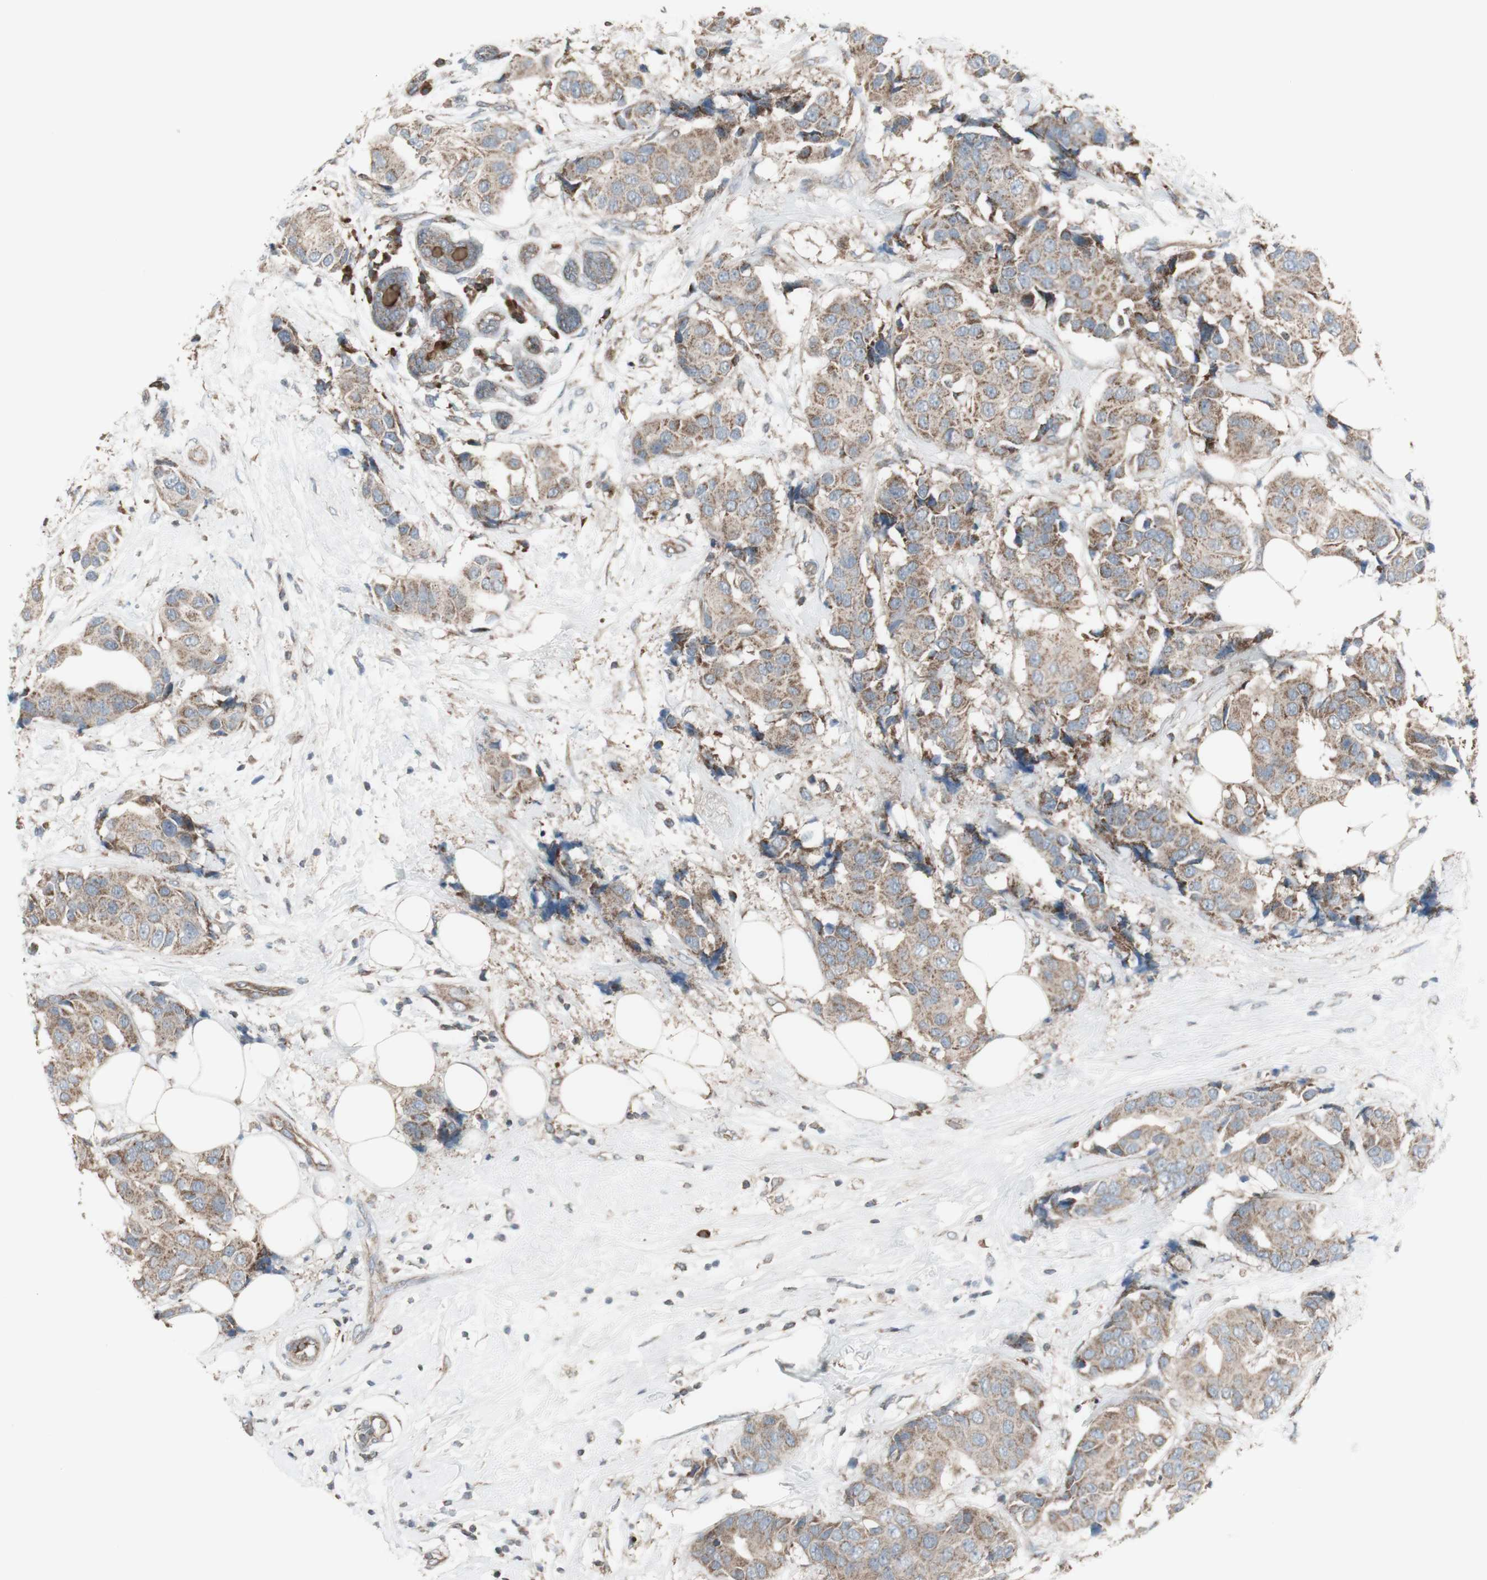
{"staining": {"intensity": "weak", "quantity": ">75%", "location": "cytoplasmic/membranous"}, "tissue": "breast cancer", "cell_type": "Tumor cells", "image_type": "cancer", "snomed": [{"axis": "morphology", "description": "Normal tissue, NOS"}, {"axis": "morphology", "description": "Duct carcinoma"}, {"axis": "topography", "description": "Breast"}], "caption": "A low amount of weak cytoplasmic/membranous expression is present in about >75% of tumor cells in infiltrating ductal carcinoma (breast) tissue.", "gene": "SHC1", "patient": {"sex": "female", "age": 39}}